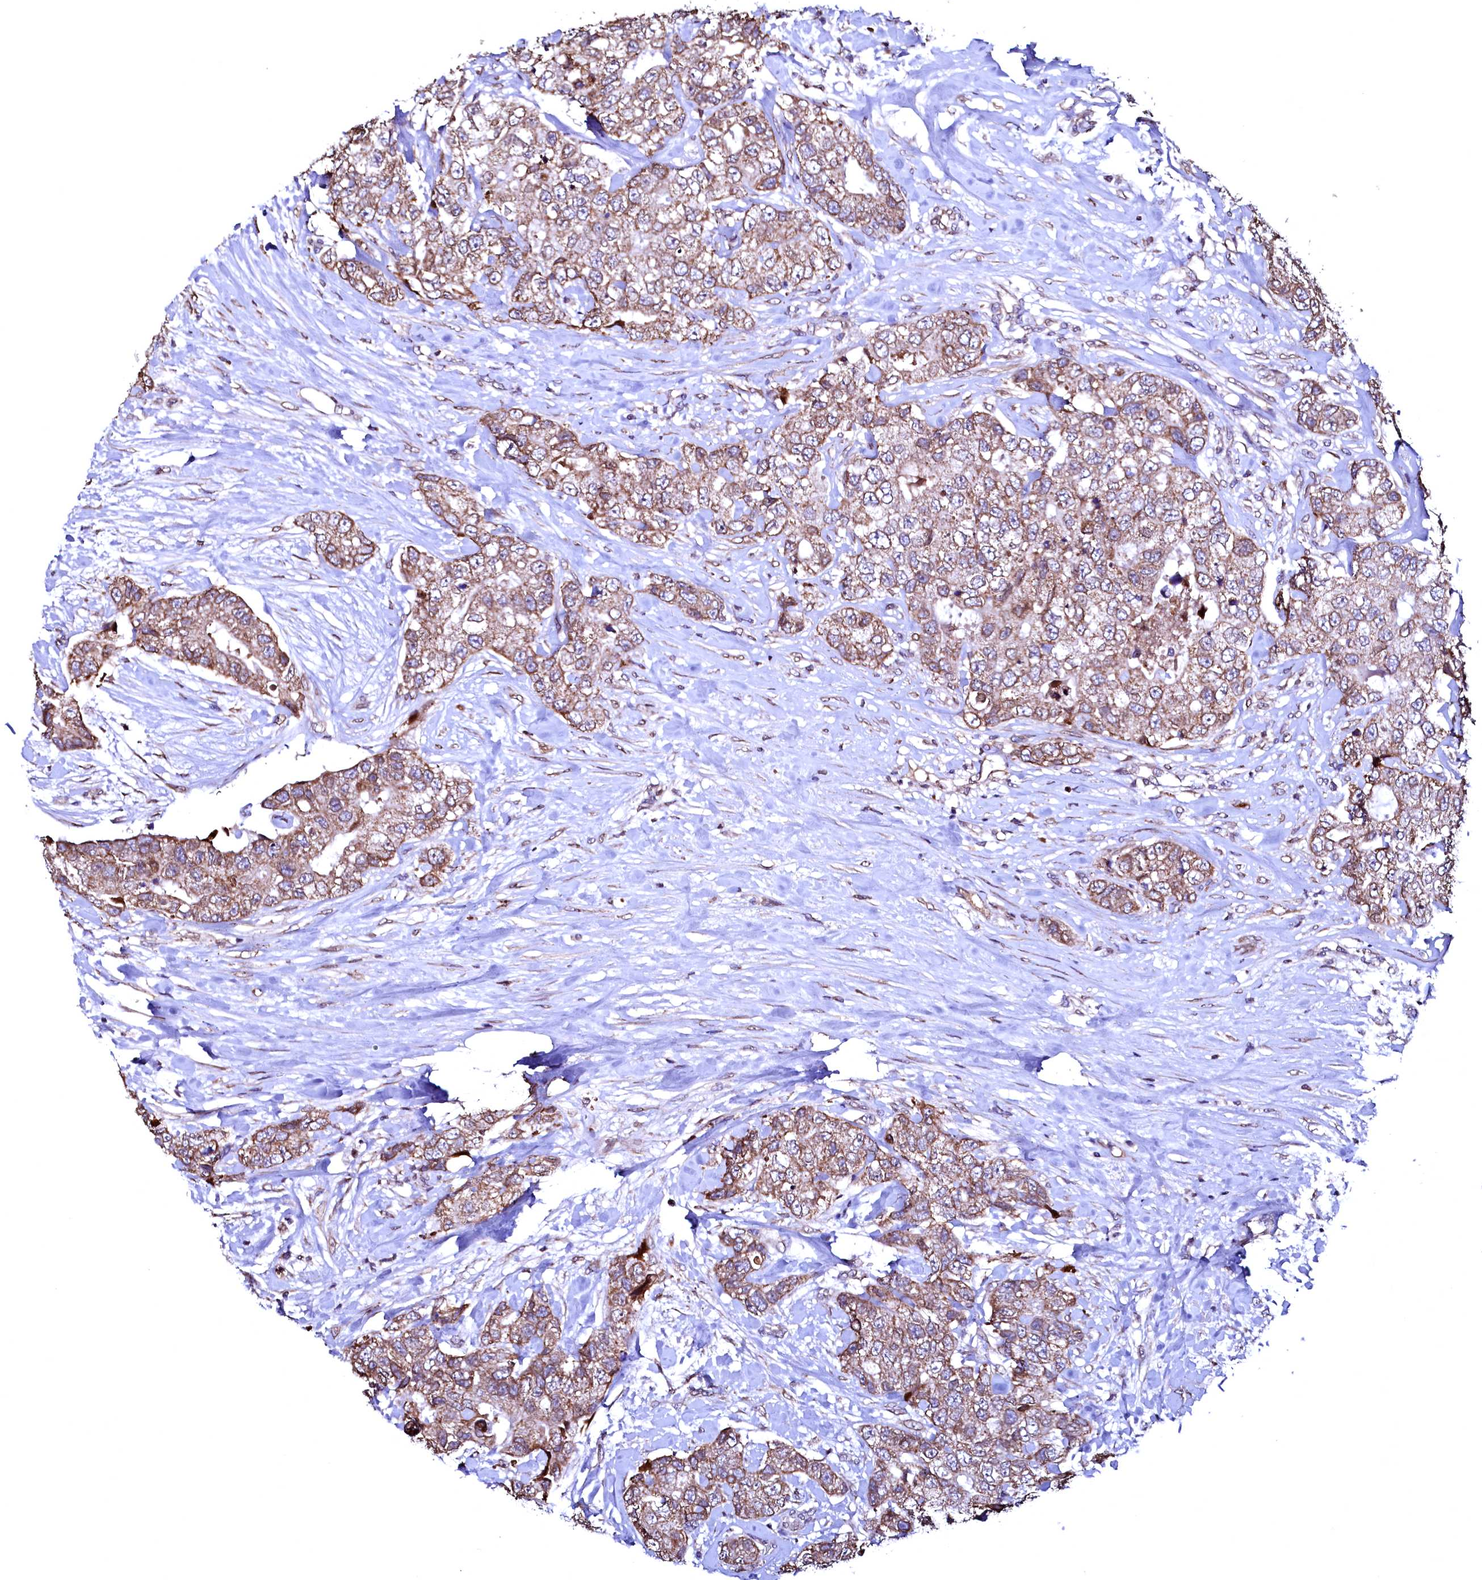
{"staining": {"intensity": "moderate", "quantity": ">75%", "location": "cytoplasmic/membranous"}, "tissue": "breast cancer", "cell_type": "Tumor cells", "image_type": "cancer", "snomed": [{"axis": "morphology", "description": "Duct carcinoma"}, {"axis": "topography", "description": "Breast"}], "caption": "Brown immunohistochemical staining in breast infiltrating ductal carcinoma exhibits moderate cytoplasmic/membranous positivity in about >75% of tumor cells.", "gene": "HAND1", "patient": {"sex": "female", "age": 62}}